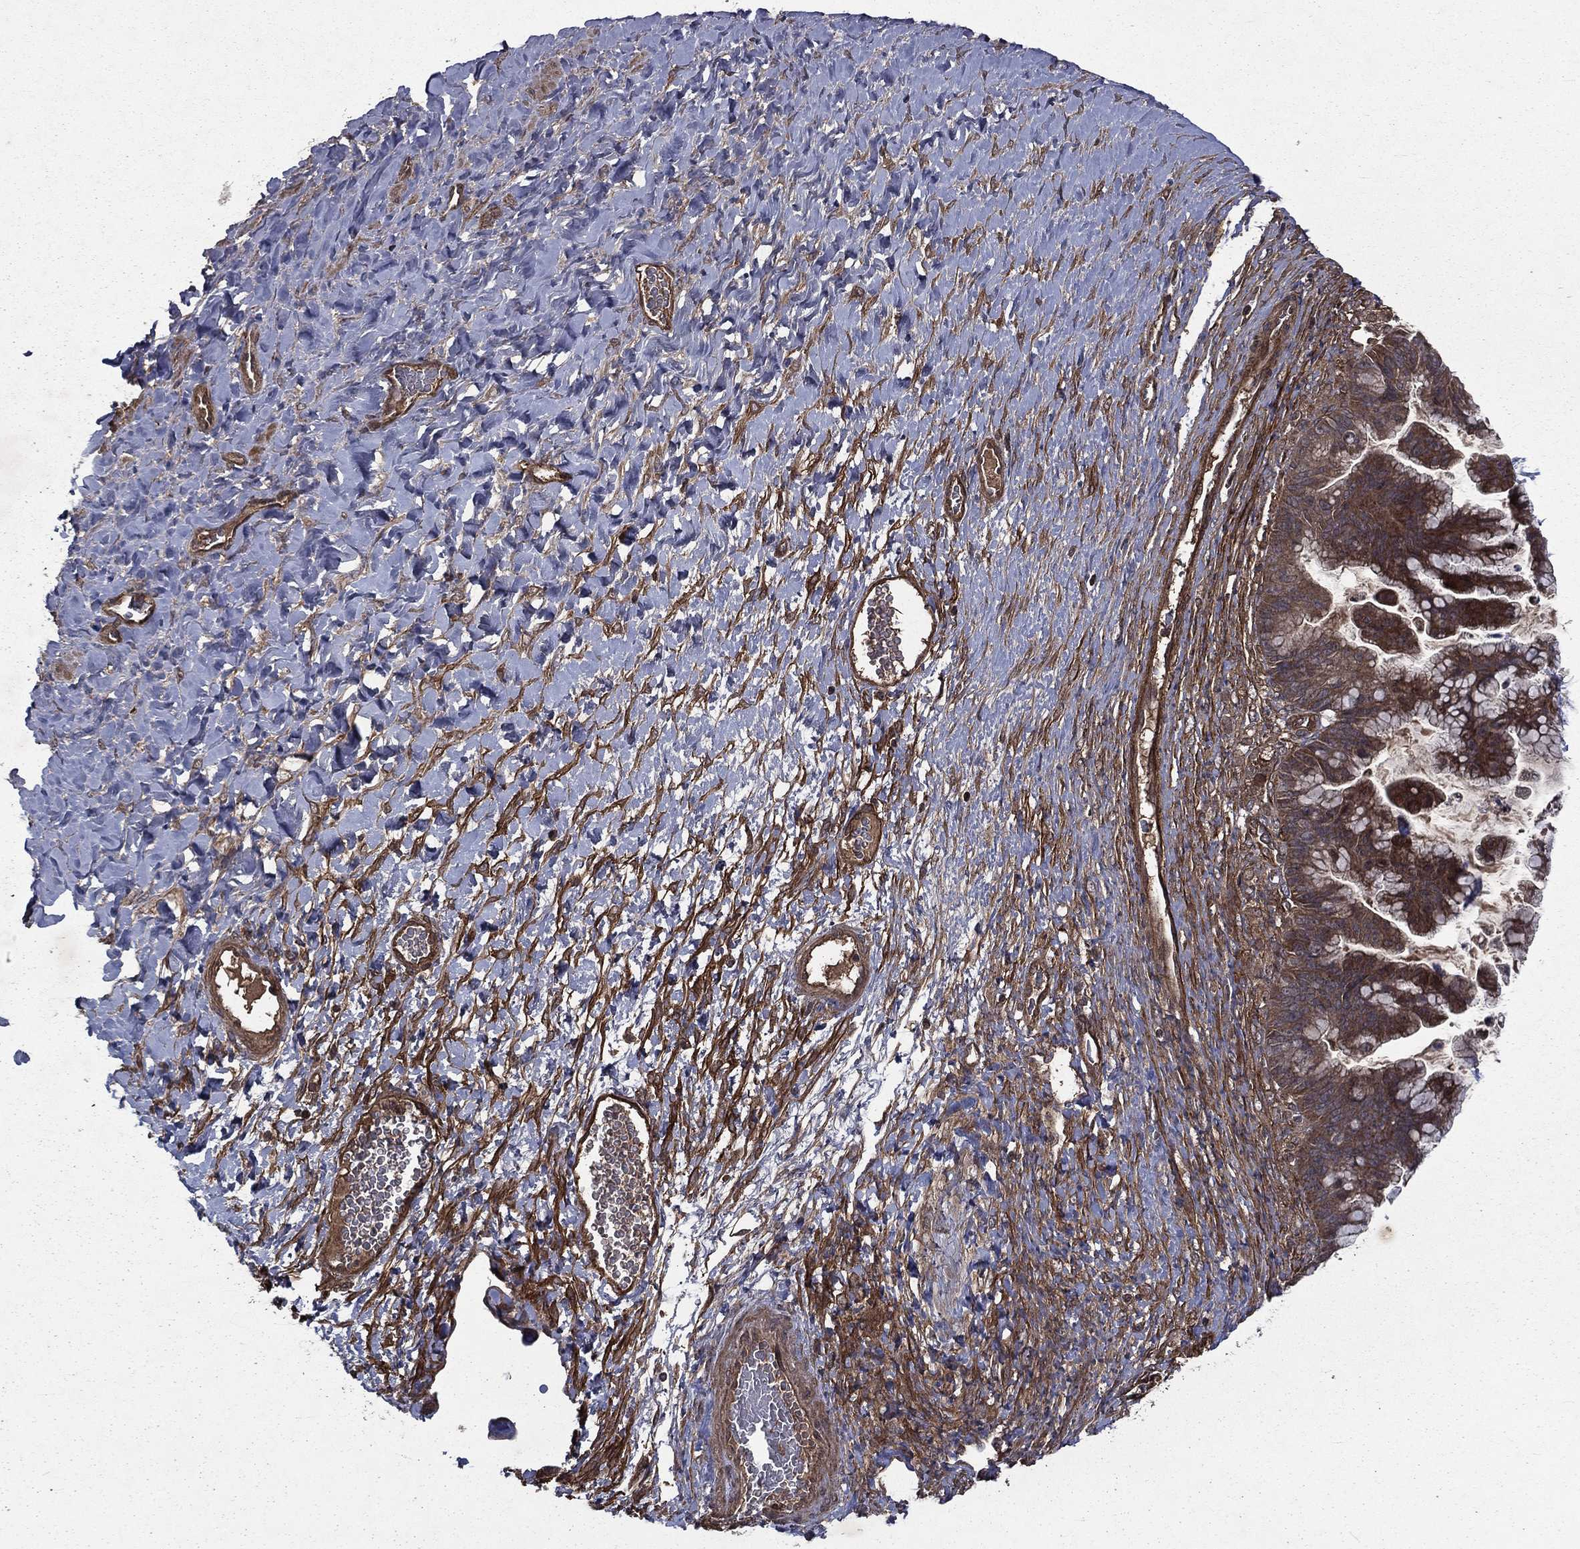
{"staining": {"intensity": "moderate", "quantity": "25%-75%", "location": "cytoplasmic/membranous"}, "tissue": "ovarian cancer", "cell_type": "Tumor cells", "image_type": "cancer", "snomed": [{"axis": "morphology", "description": "Cystadenocarcinoma, mucinous, NOS"}, {"axis": "topography", "description": "Ovary"}], "caption": "Immunohistochemistry of human ovarian cancer demonstrates medium levels of moderate cytoplasmic/membranous positivity in about 25%-75% of tumor cells.", "gene": "FGD1", "patient": {"sex": "female", "age": 67}}